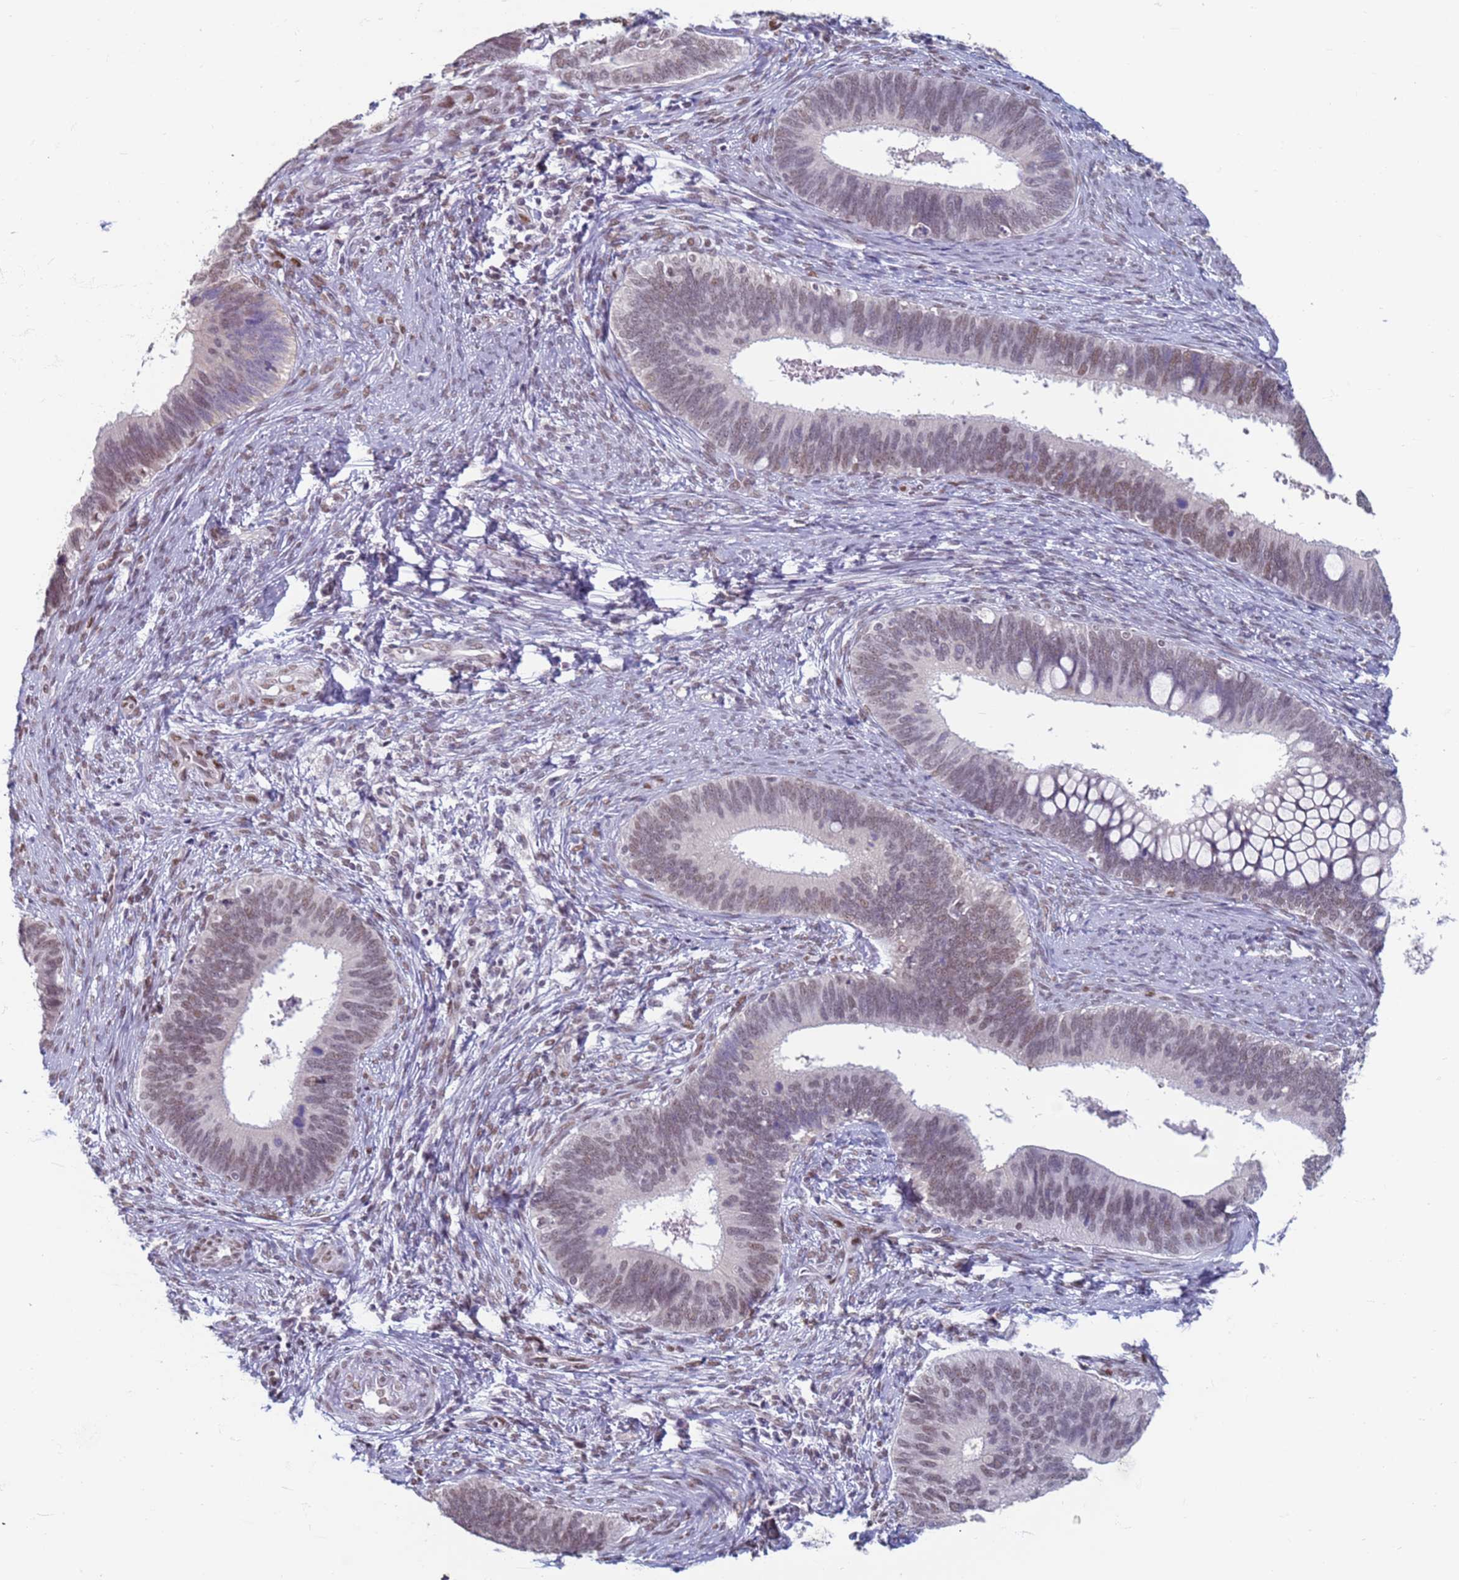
{"staining": {"intensity": "weak", "quantity": "25%-75%", "location": "nuclear"}, "tissue": "cervical cancer", "cell_type": "Tumor cells", "image_type": "cancer", "snomed": [{"axis": "morphology", "description": "Adenocarcinoma, NOS"}, {"axis": "topography", "description": "Cervix"}], "caption": "Immunohistochemistry of cervical cancer reveals low levels of weak nuclear expression in about 25%-75% of tumor cells.", "gene": "SAE1", "patient": {"sex": "female", "age": 42}}